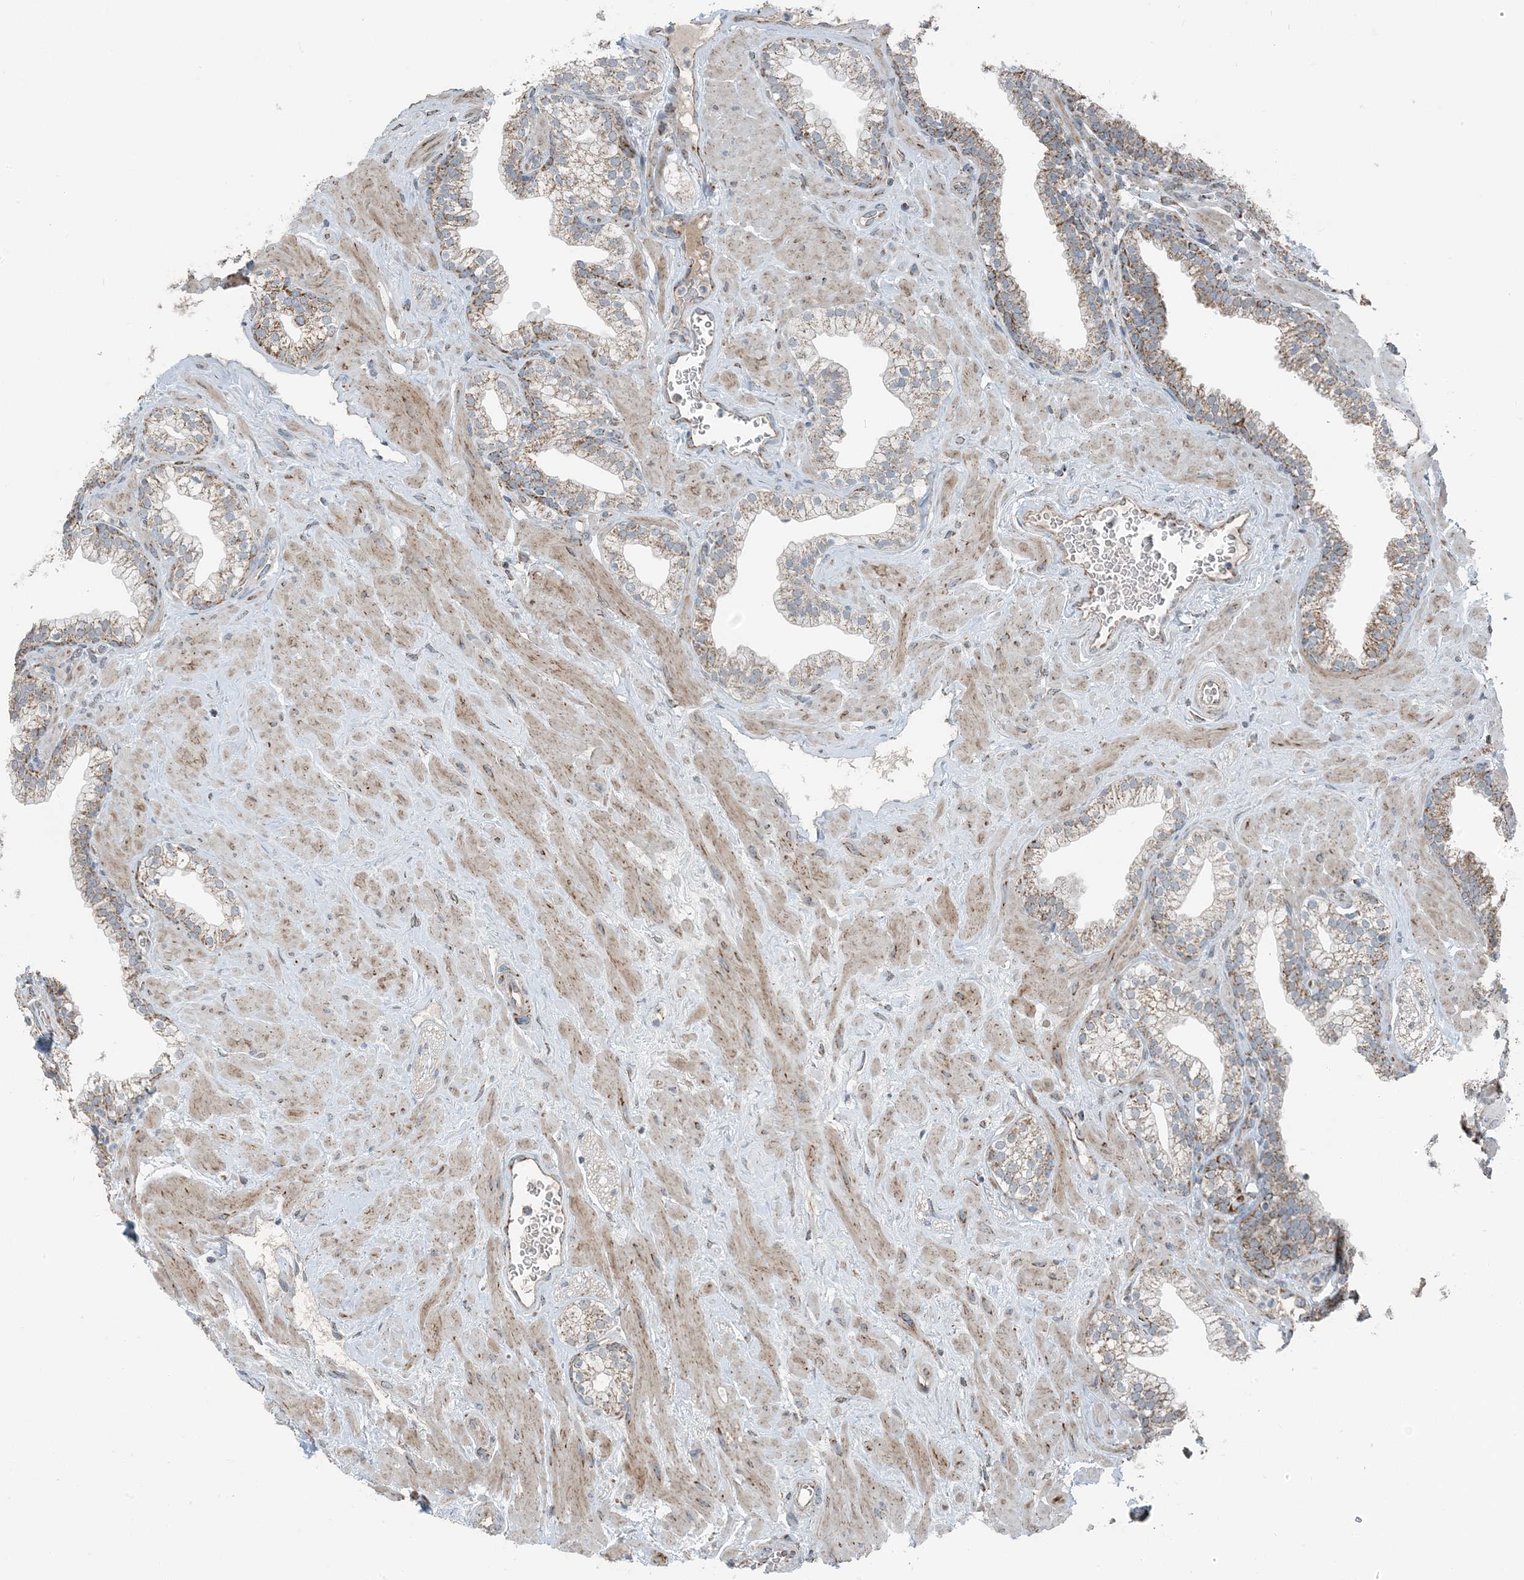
{"staining": {"intensity": "moderate", "quantity": "25%-75%", "location": "cytoplasmic/membranous"}, "tissue": "prostate", "cell_type": "Glandular cells", "image_type": "normal", "snomed": [{"axis": "morphology", "description": "Normal tissue, NOS"}, {"axis": "morphology", "description": "Urothelial carcinoma, Low grade"}, {"axis": "topography", "description": "Urinary bladder"}, {"axis": "topography", "description": "Prostate"}], "caption": "Protein staining shows moderate cytoplasmic/membranous staining in approximately 25%-75% of glandular cells in unremarkable prostate. (DAB (3,3'-diaminobenzidine) IHC with brightfield microscopy, high magnification).", "gene": "PILRB", "patient": {"sex": "male", "age": 60}}